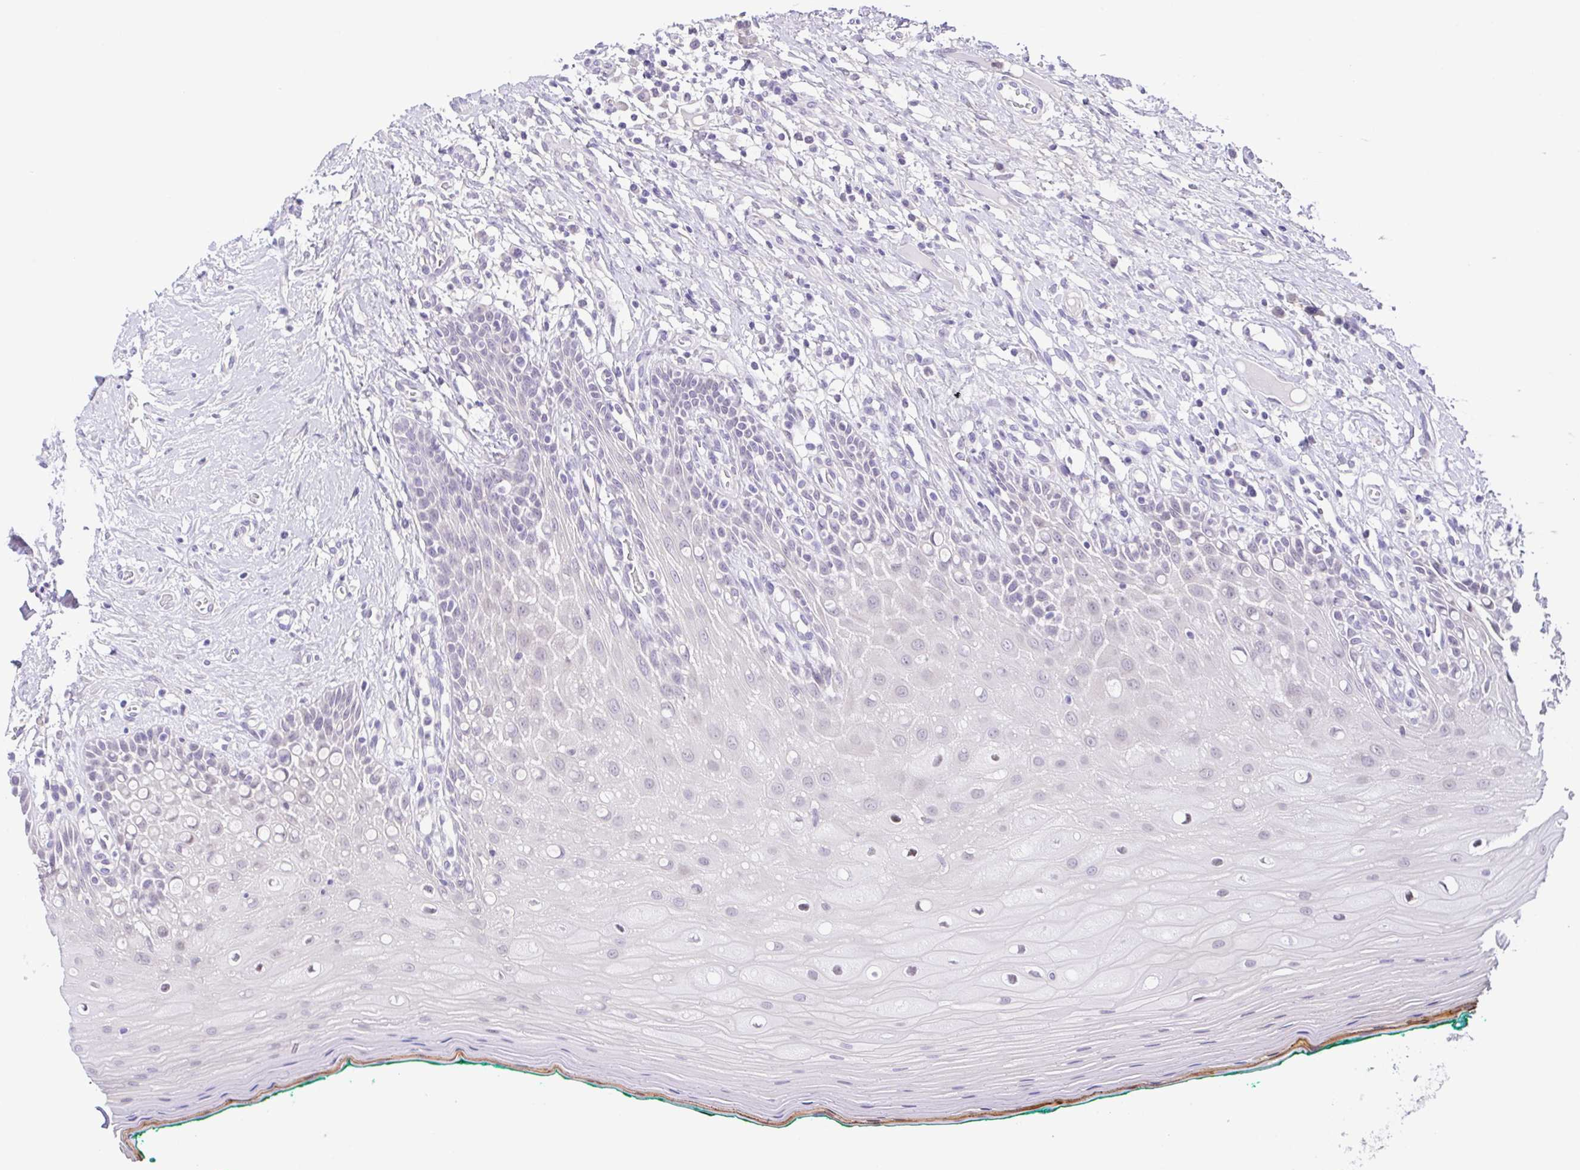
{"staining": {"intensity": "weak", "quantity": "<25%", "location": "cytoplasmic/membranous,nuclear"}, "tissue": "oral mucosa", "cell_type": "Squamous epithelial cells", "image_type": "normal", "snomed": [{"axis": "morphology", "description": "Normal tissue, NOS"}, {"axis": "topography", "description": "Oral tissue"}], "caption": "An immunohistochemistry micrograph of benign oral mucosa is shown. There is no staining in squamous epithelial cells of oral mucosa.", "gene": "DCLK2", "patient": {"sex": "female", "age": 83}}